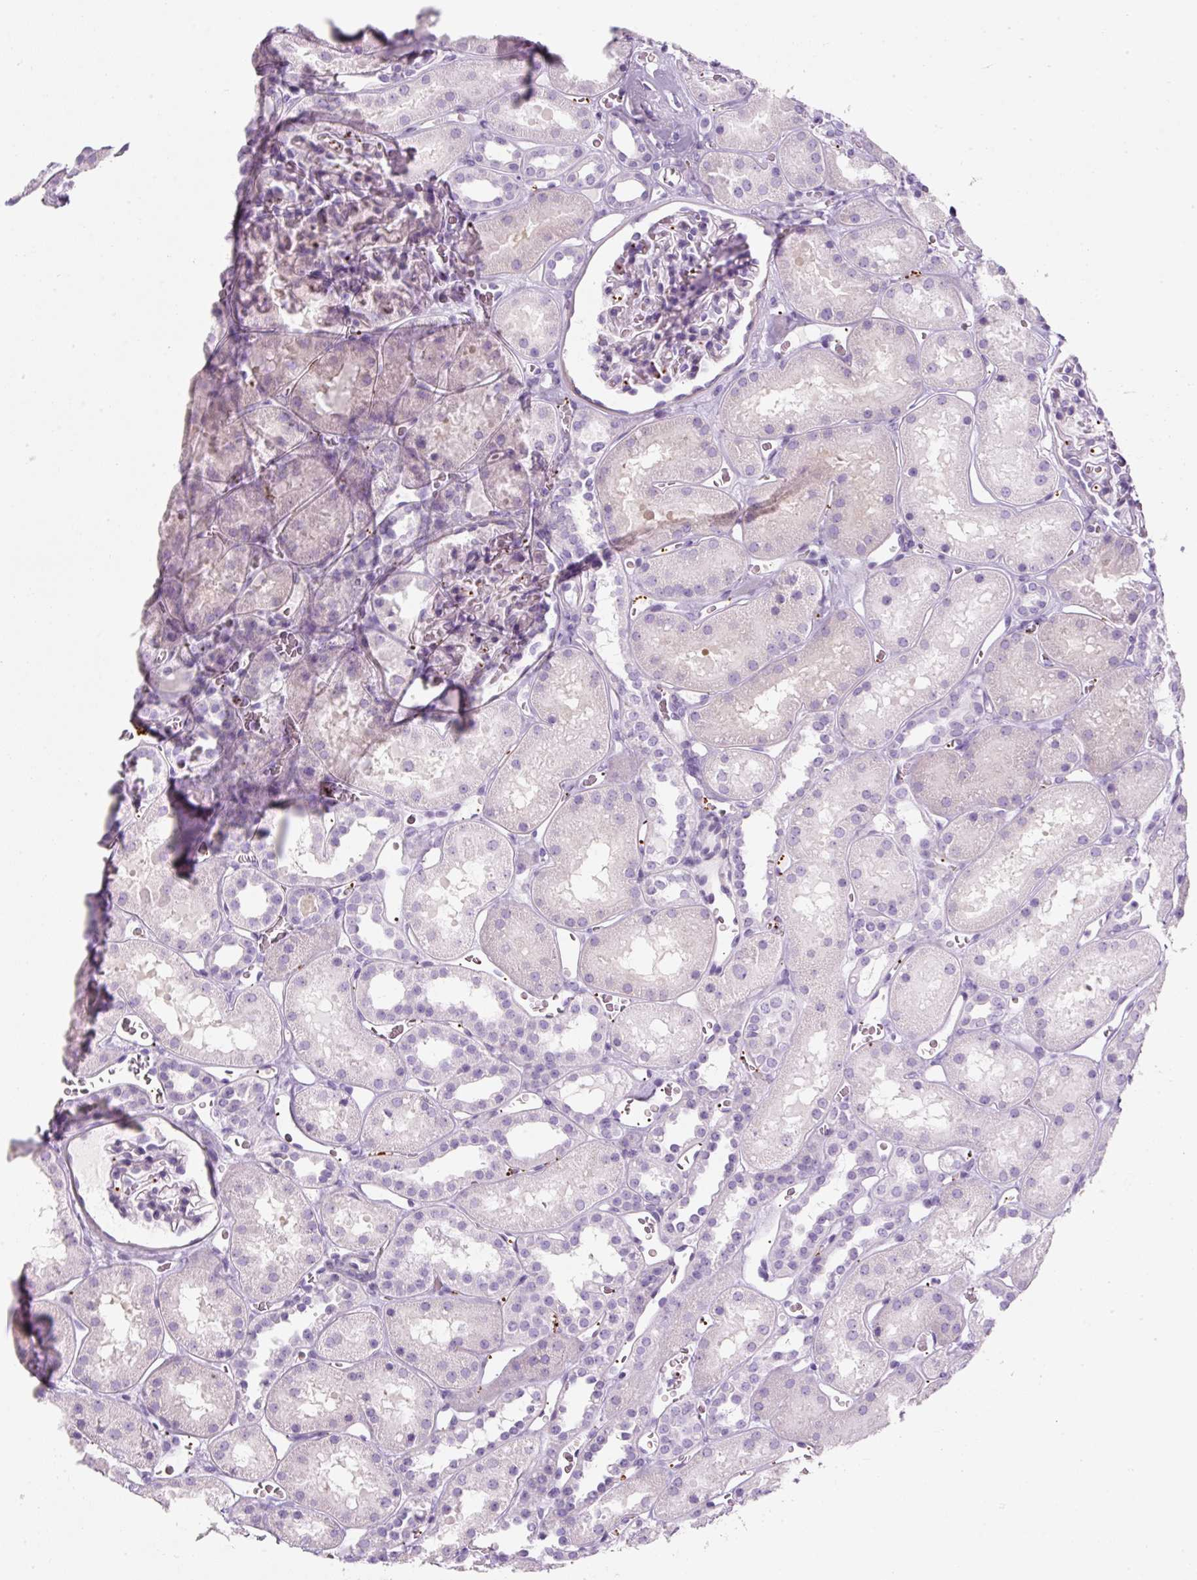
{"staining": {"intensity": "negative", "quantity": "none", "location": "none"}, "tissue": "kidney", "cell_type": "Cells in glomeruli", "image_type": "normal", "snomed": [{"axis": "morphology", "description": "Normal tissue, NOS"}, {"axis": "topography", "description": "Kidney"}], "caption": "Immunohistochemical staining of benign kidney displays no significant staining in cells in glomeruli.", "gene": "ENSG00000288796", "patient": {"sex": "female", "age": 41}}